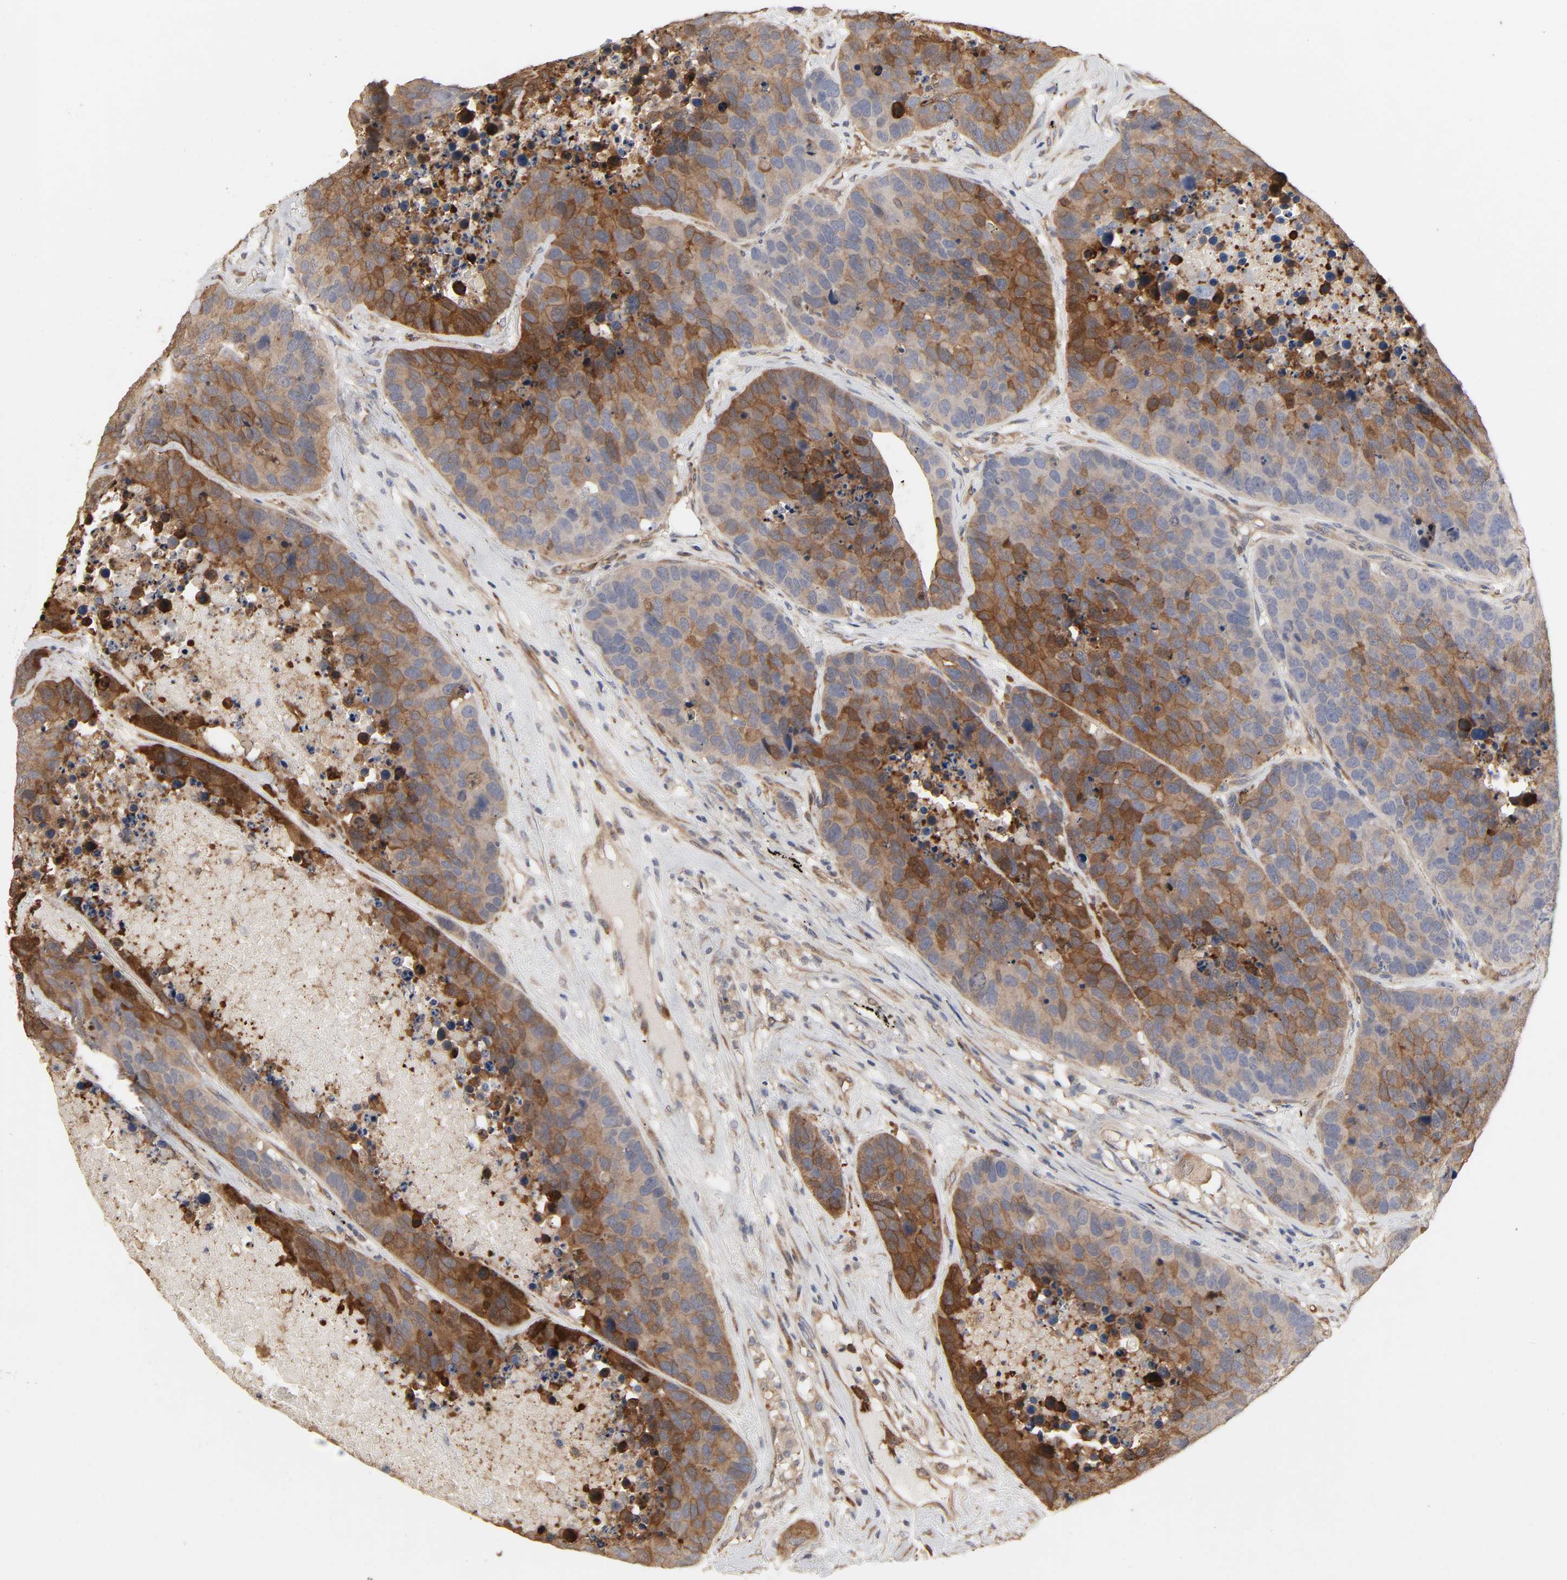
{"staining": {"intensity": "moderate", "quantity": "25%-75%", "location": "cytoplasmic/membranous"}, "tissue": "carcinoid", "cell_type": "Tumor cells", "image_type": "cancer", "snomed": [{"axis": "morphology", "description": "Carcinoid, malignant, NOS"}, {"axis": "topography", "description": "Lung"}], "caption": "Protein expression analysis of human carcinoid reveals moderate cytoplasmic/membranous staining in about 25%-75% of tumor cells.", "gene": "NDRG2", "patient": {"sex": "male", "age": 60}}